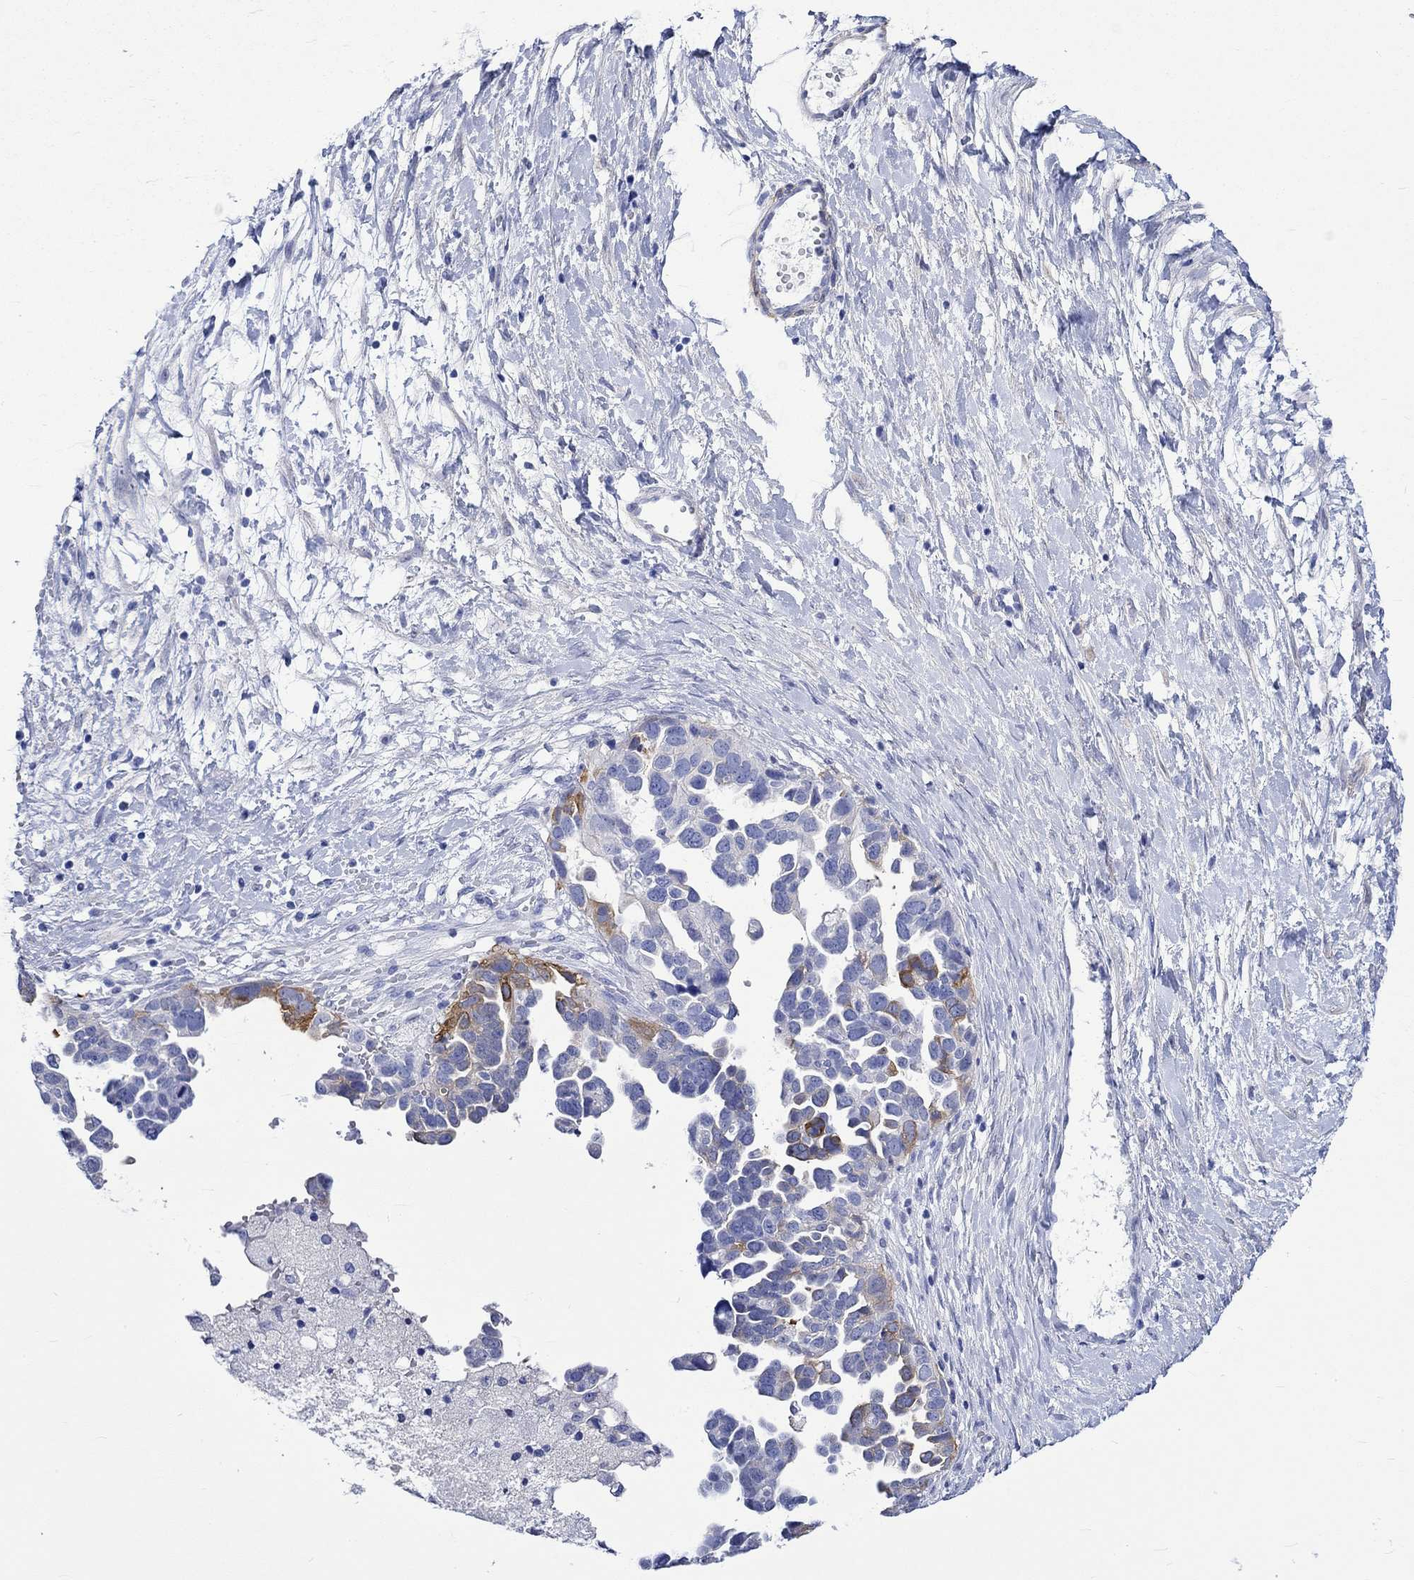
{"staining": {"intensity": "strong", "quantity": "<25%", "location": "cytoplasmic/membranous"}, "tissue": "ovarian cancer", "cell_type": "Tumor cells", "image_type": "cancer", "snomed": [{"axis": "morphology", "description": "Cystadenocarcinoma, serous, NOS"}, {"axis": "topography", "description": "Ovary"}], "caption": "Immunohistochemistry (IHC) of ovarian cancer (serous cystadenocarcinoma) demonstrates medium levels of strong cytoplasmic/membranous staining in about <25% of tumor cells.", "gene": "CRYAB", "patient": {"sex": "female", "age": 54}}